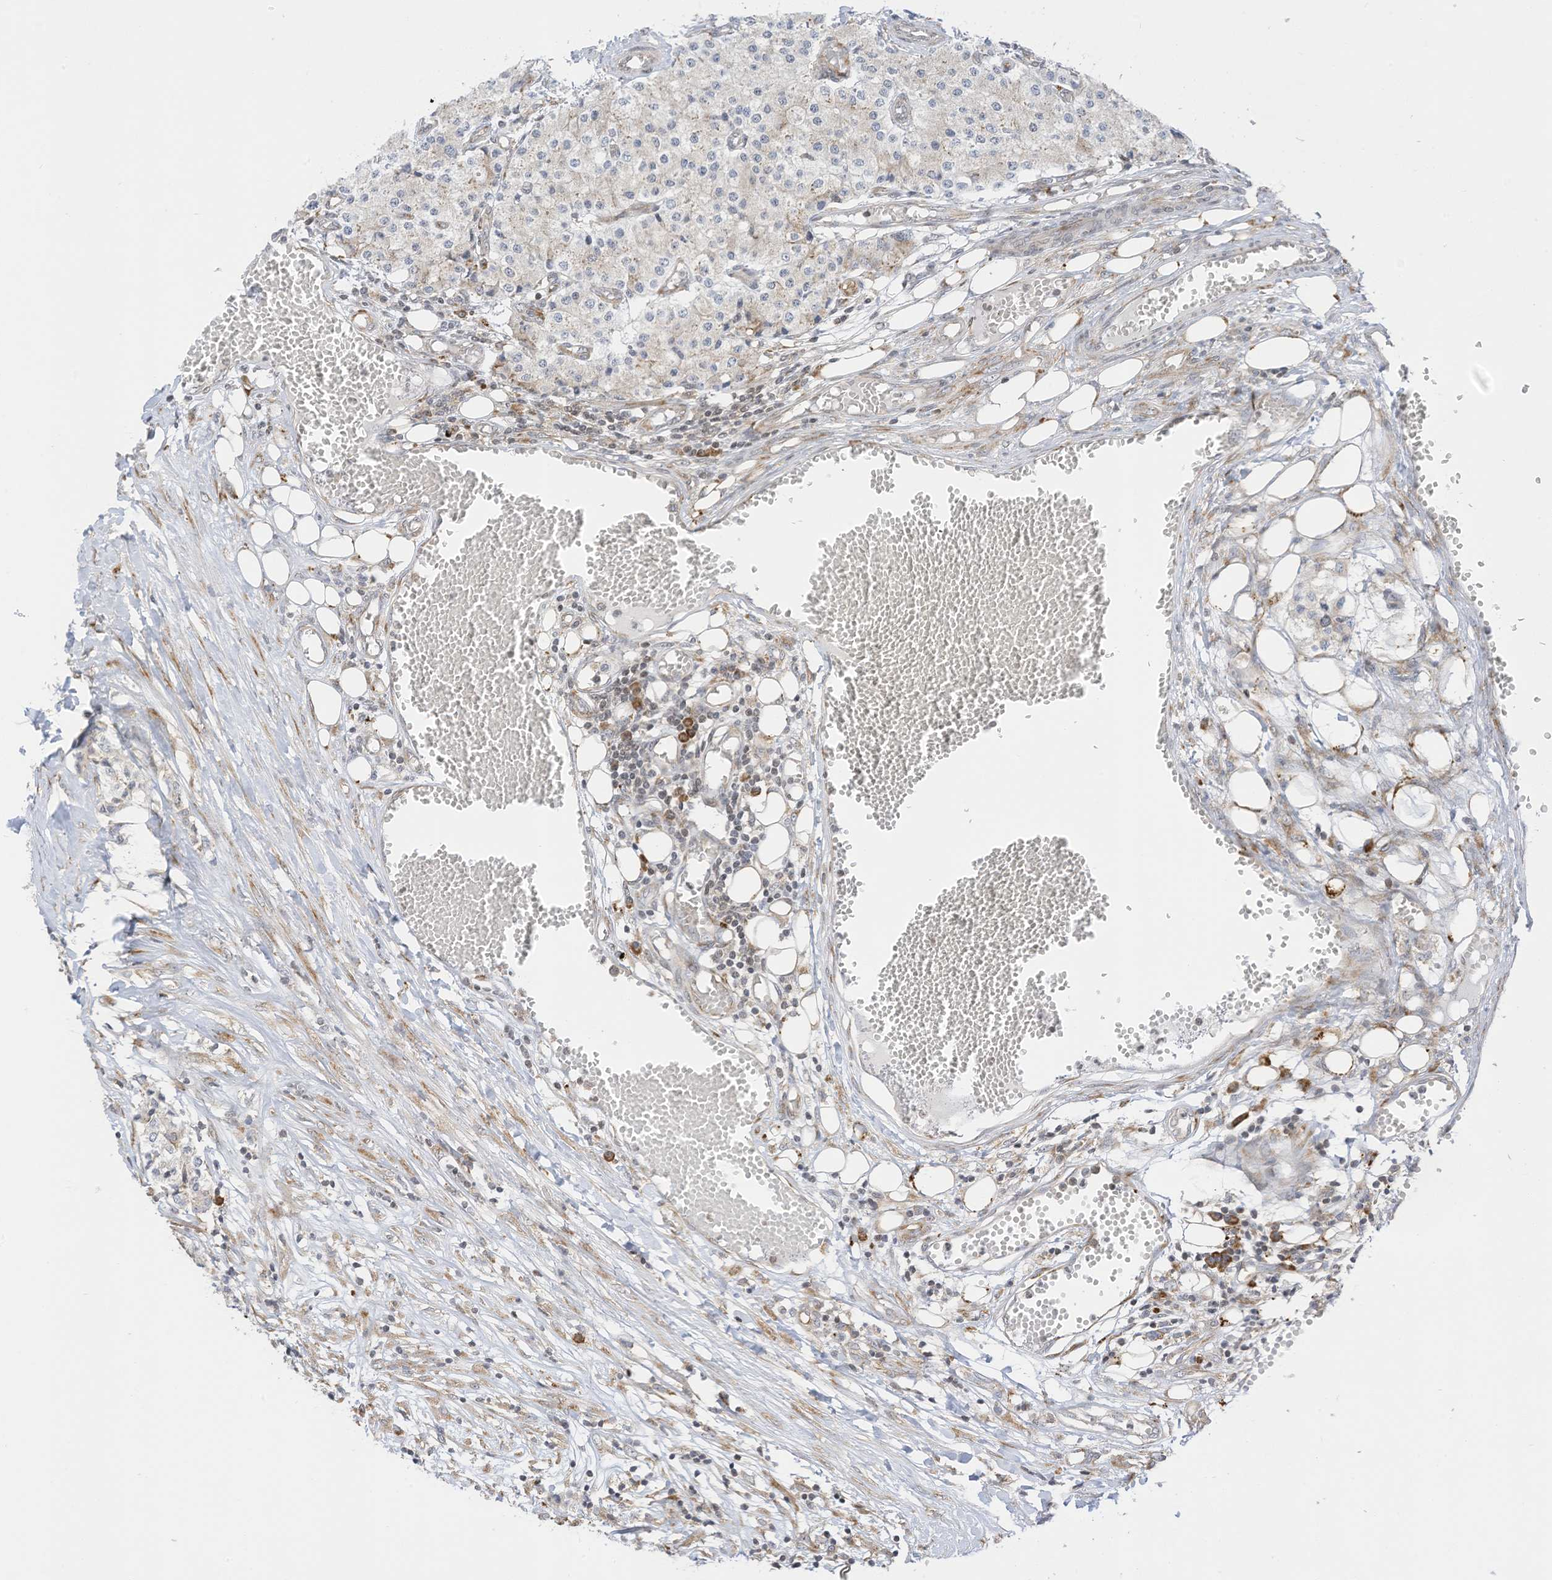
{"staining": {"intensity": "negative", "quantity": "none", "location": "none"}, "tissue": "carcinoid", "cell_type": "Tumor cells", "image_type": "cancer", "snomed": [{"axis": "morphology", "description": "Carcinoid, malignant, NOS"}, {"axis": "topography", "description": "Colon"}], "caption": "IHC of carcinoid shows no expression in tumor cells.", "gene": "EDF1", "patient": {"sex": "female", "age": 52}}